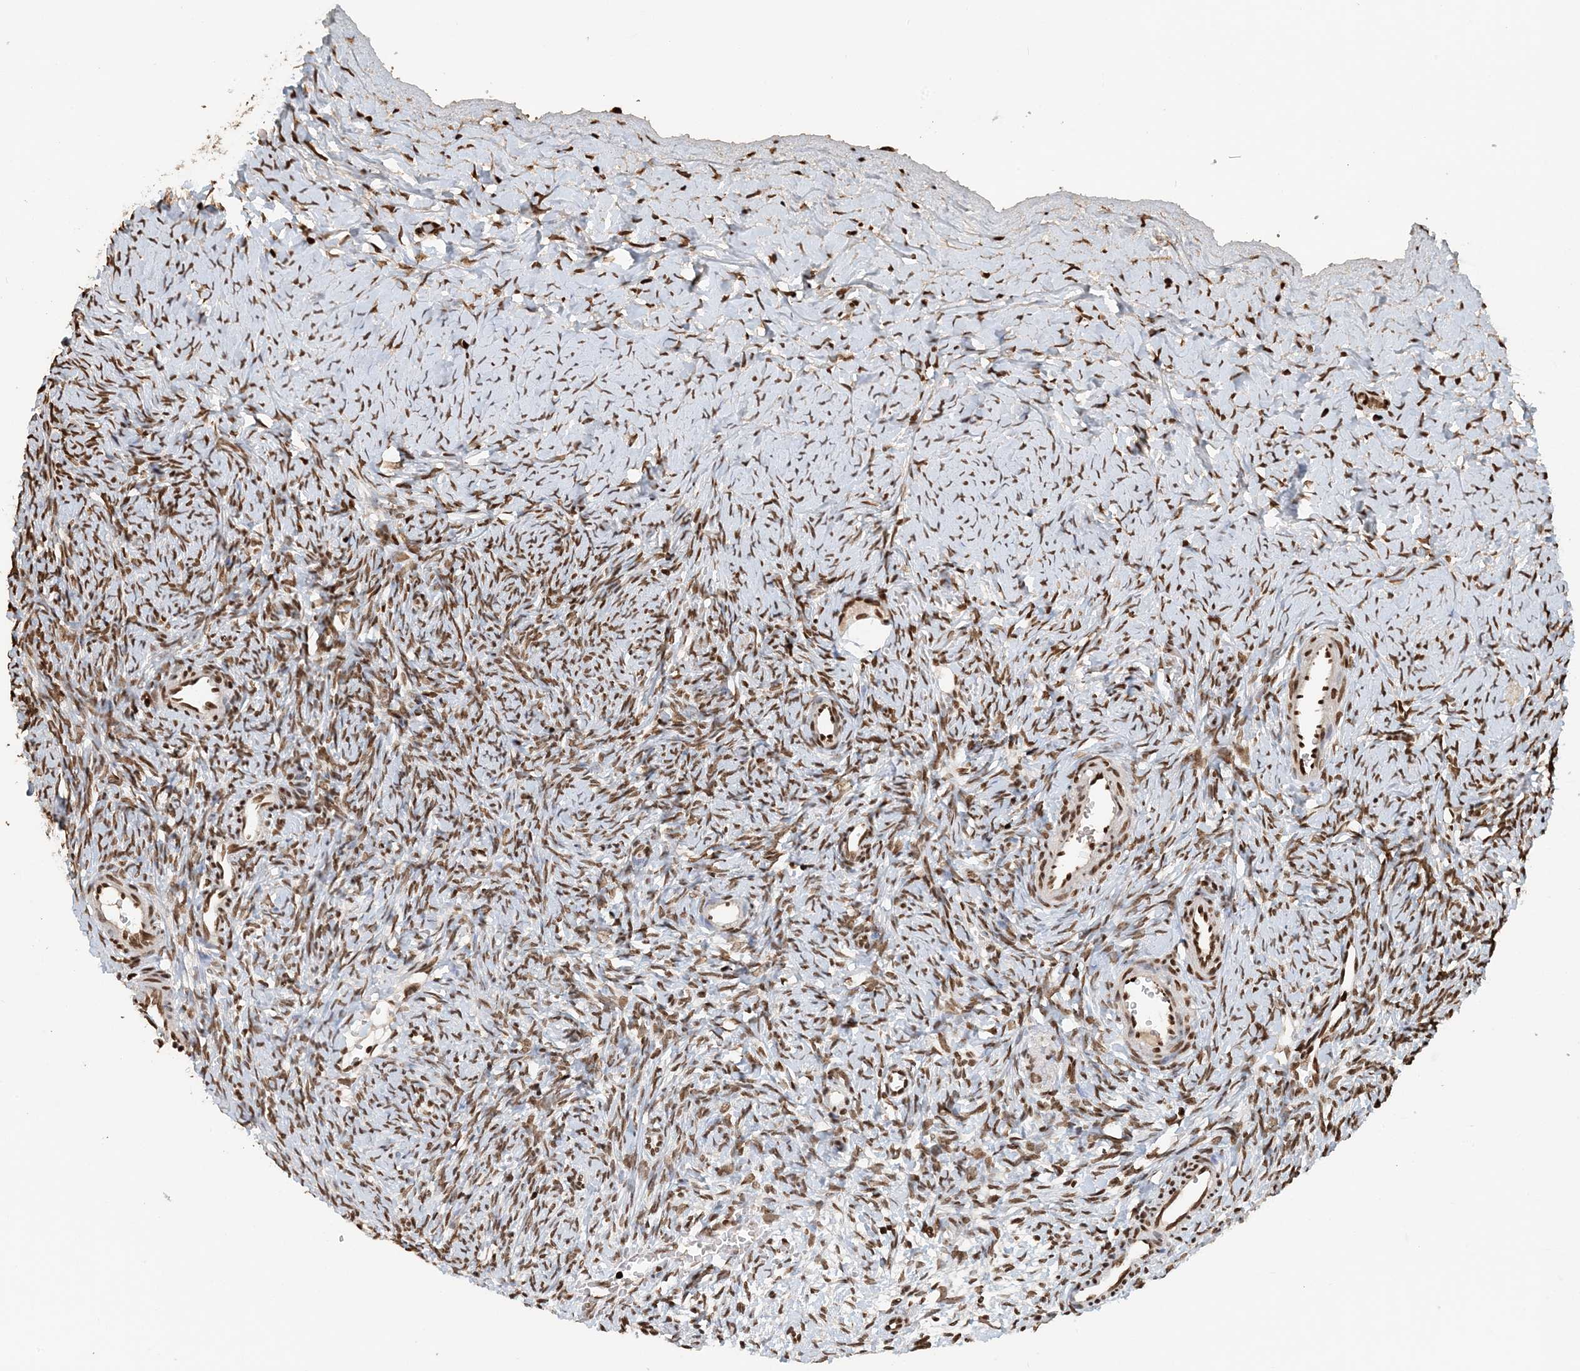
{"staining": {"intensity": "moderate", "quantity": ">75%", "location": "nuclear"}, "tissue": "ovary", "cell_type": "Ovarian stroma cells", "image_type": "normal", "snomed": [{"axis": "morphology", "description": "Normal tissue, NOS"}, {"axis": "morphology", "description": "Developmental malformation"}, {"axis": "topography", "description": "Ovary"}], "caption": "Human ovary stained with a brown dye reveals moderate nuclear positive positivity in about >75% of ovarian stroma cells.", "gene": "H3", "patient": {"sex": "female", "age": 39}}